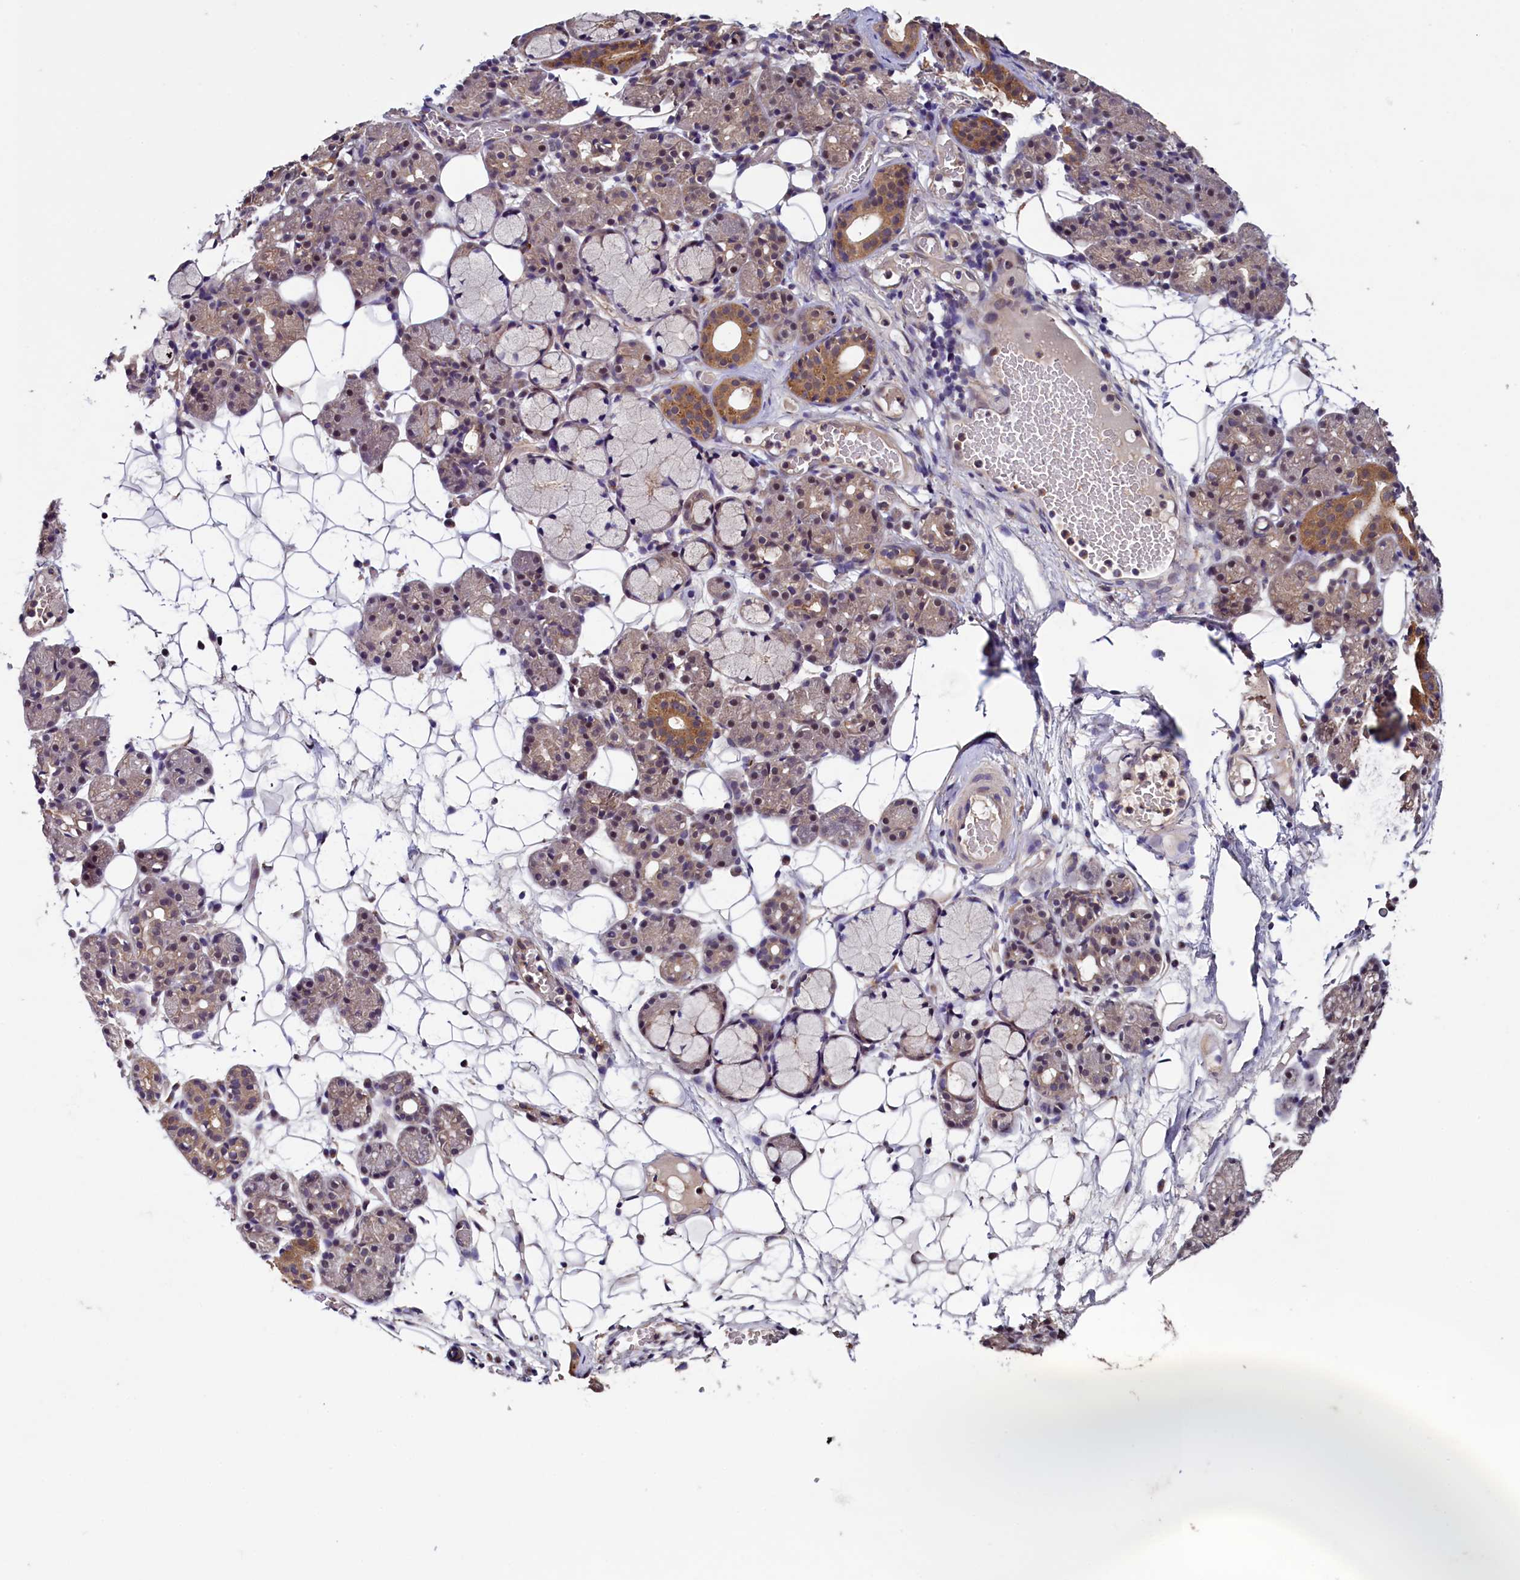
{"staining": {"intensity": "moderate", "quantity": "<25%", "location": "cytoplasmic/membranous"}, "tissue": "salivary gland", "cell_type": "Glandular cells", "image_type": "normal", "snomed": [{"axis": "morphology", "description": "Normal tissue, NOS"}, {"axis": "topography", "description": "Salivary gland"}], "caption": "This is an image of immunohistochemistry (IHC) staining of benign salivary gland, which shows moderate staining in the cytoplasmic/membranous of glandular cells.", "gene": "BLTP3B", "patient": {"sex": "male", "age": 63}}